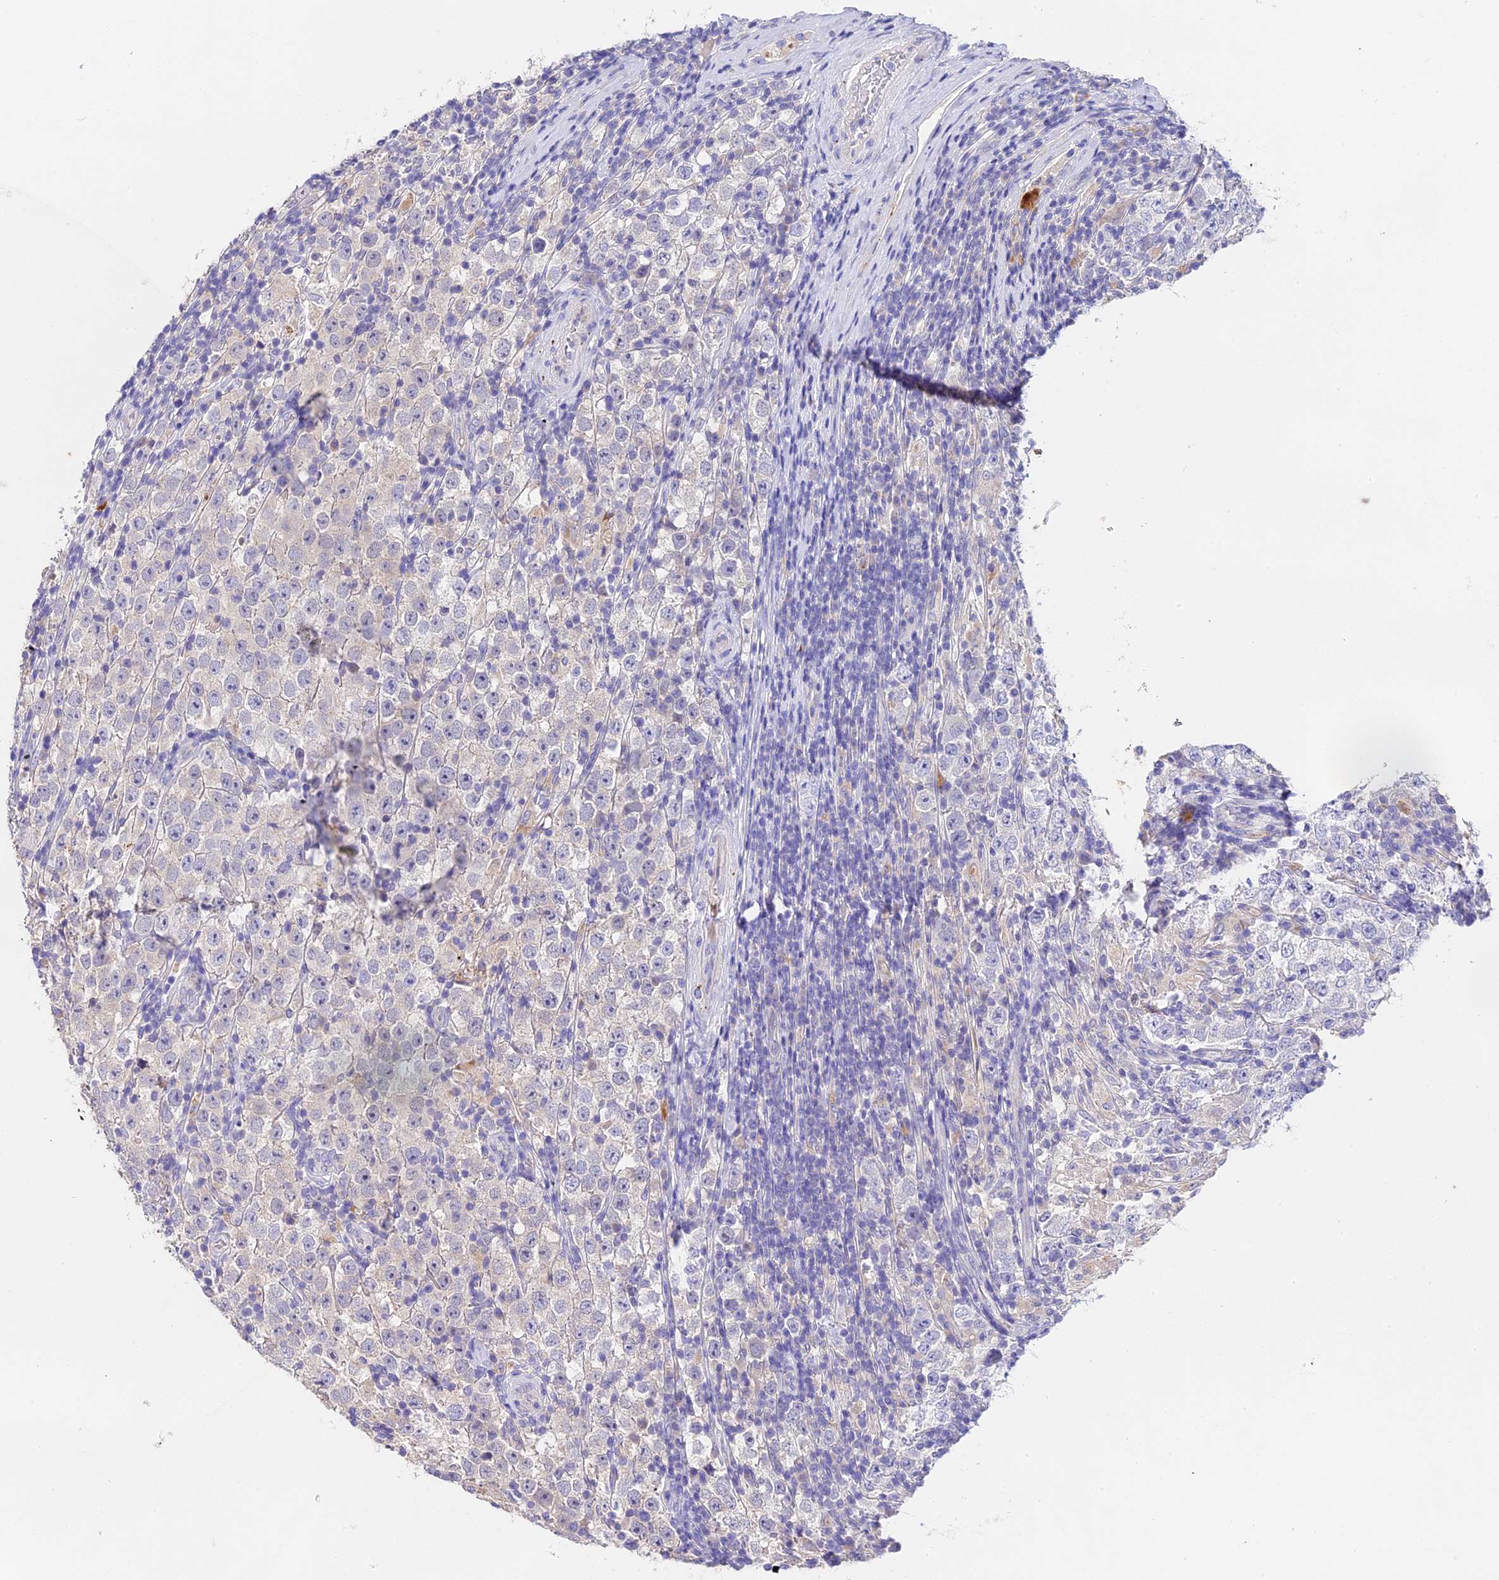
{"staining": {"intensity": "negative", "quantity": "none", "location": "none"}, "tissue": "testis cancer", "cell_type": "Tumor cells", "image_type": "cancer", "snomed": [{"axis": "morphology", "description": "Normal tissue, NOS"}, {"axis": "morphology", "description": "Urothelial carcinoma, High grade"}, {"axis": "morphology", "description": "Seminoma, NOS"}, {"axis": "morphology", "description": "Carcinoma, Embryonal, NOS"}, {"axis": "topography", "description": "Urinary bladder"}, {"axis": "topography", "description": "Testis"}], "caption": "Immunohistochemical staining of testis cancer shows no significant expression in tumor cells.", "gene": "LYPD6", "patient": {"sex": "male", "age": 41}}